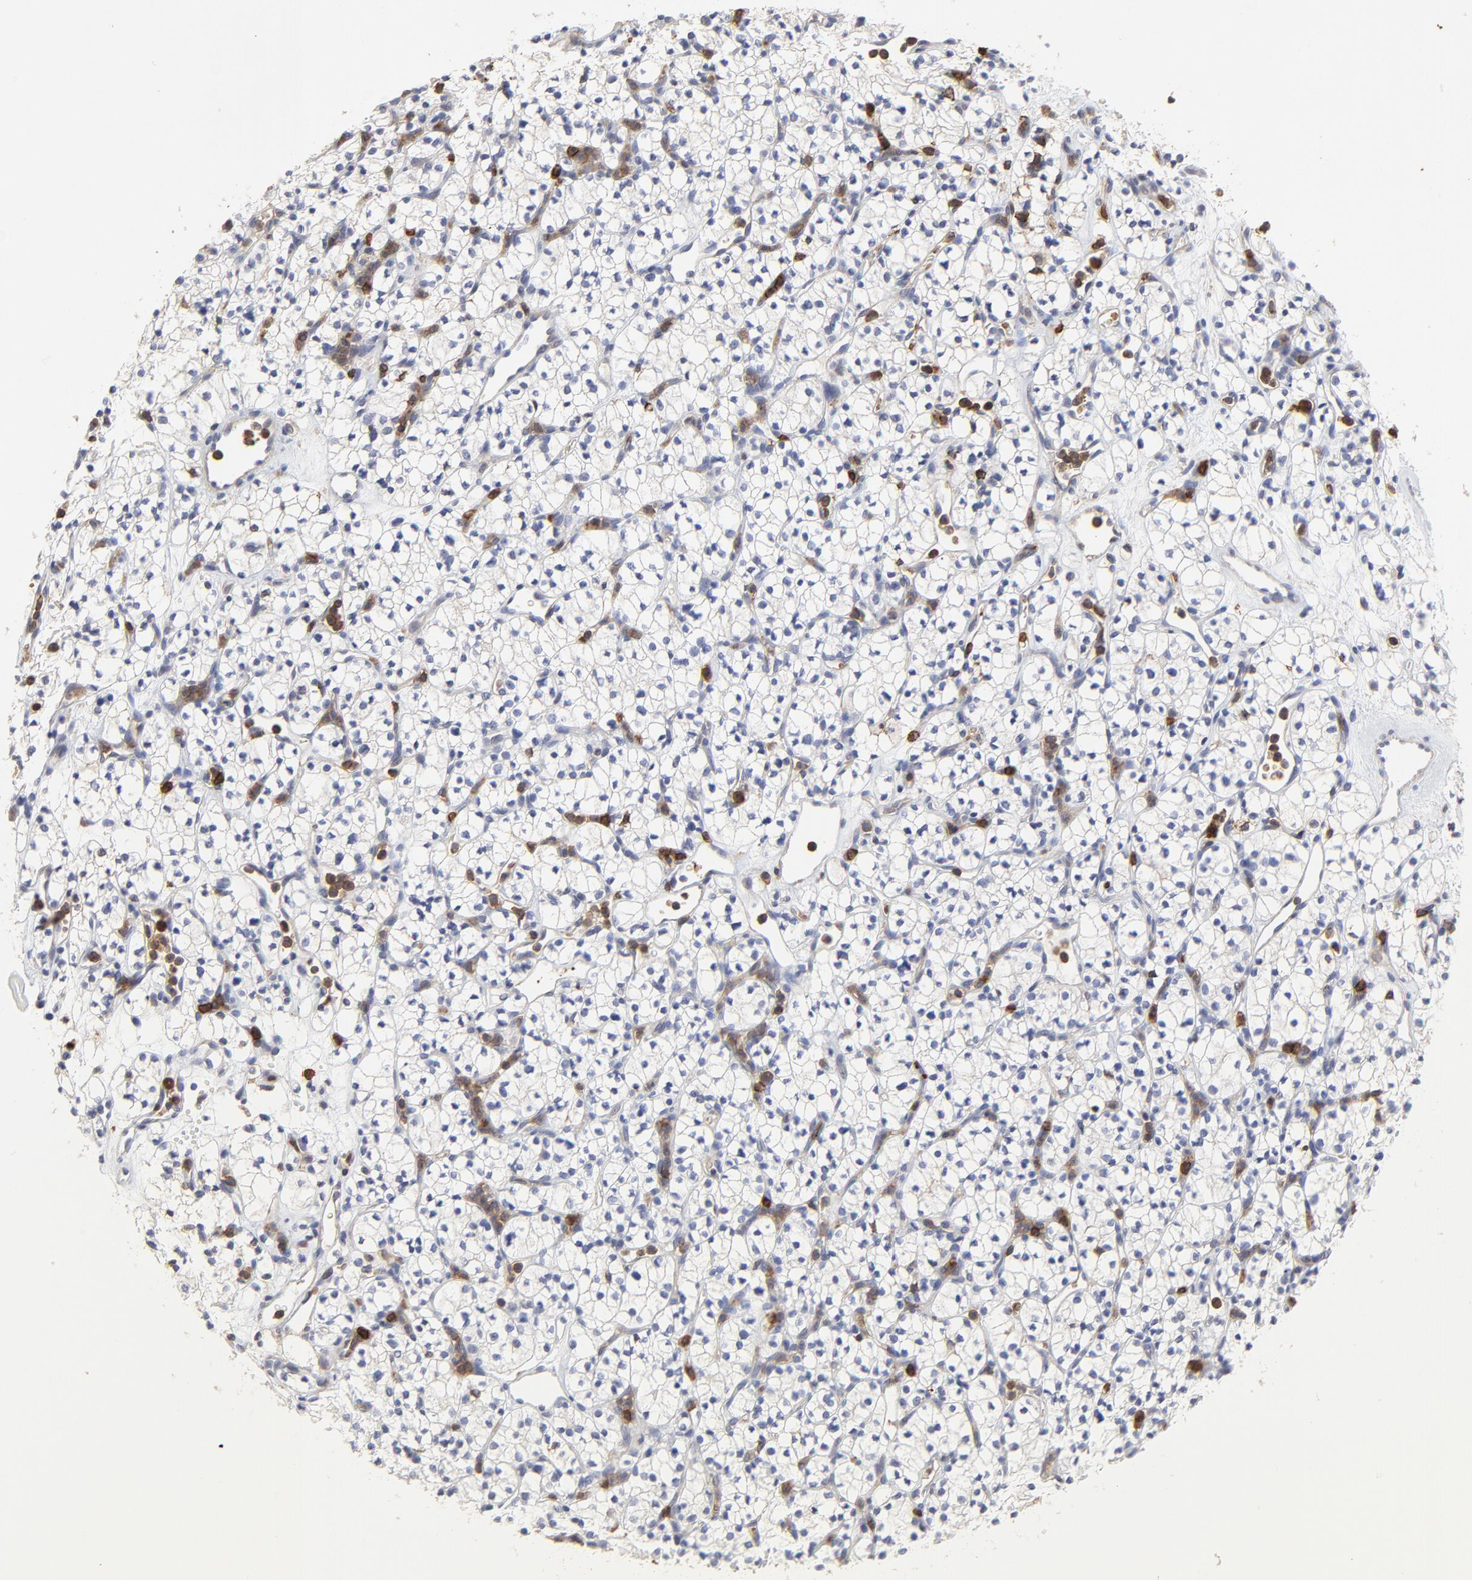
{"staining": {"intensity": "negative", "quantity": "none", "location": "none"}, "tissue": "renal cancer", "cell_type": "Tumor cells", "image_type": "cancer", "snomed": [{"axis": "morphology", "description": "Adenocarcinoma, NOS"}, {"axis": "topography", "description": "Kidney"}], "caption": "Renal cancer (adenocarcinoma) stained for a protein using immunohistochemistry (IHC) displays no expression tumor cells.", "gene": "SLC6A14", "patient": {"sex": "male", "age": 59}}